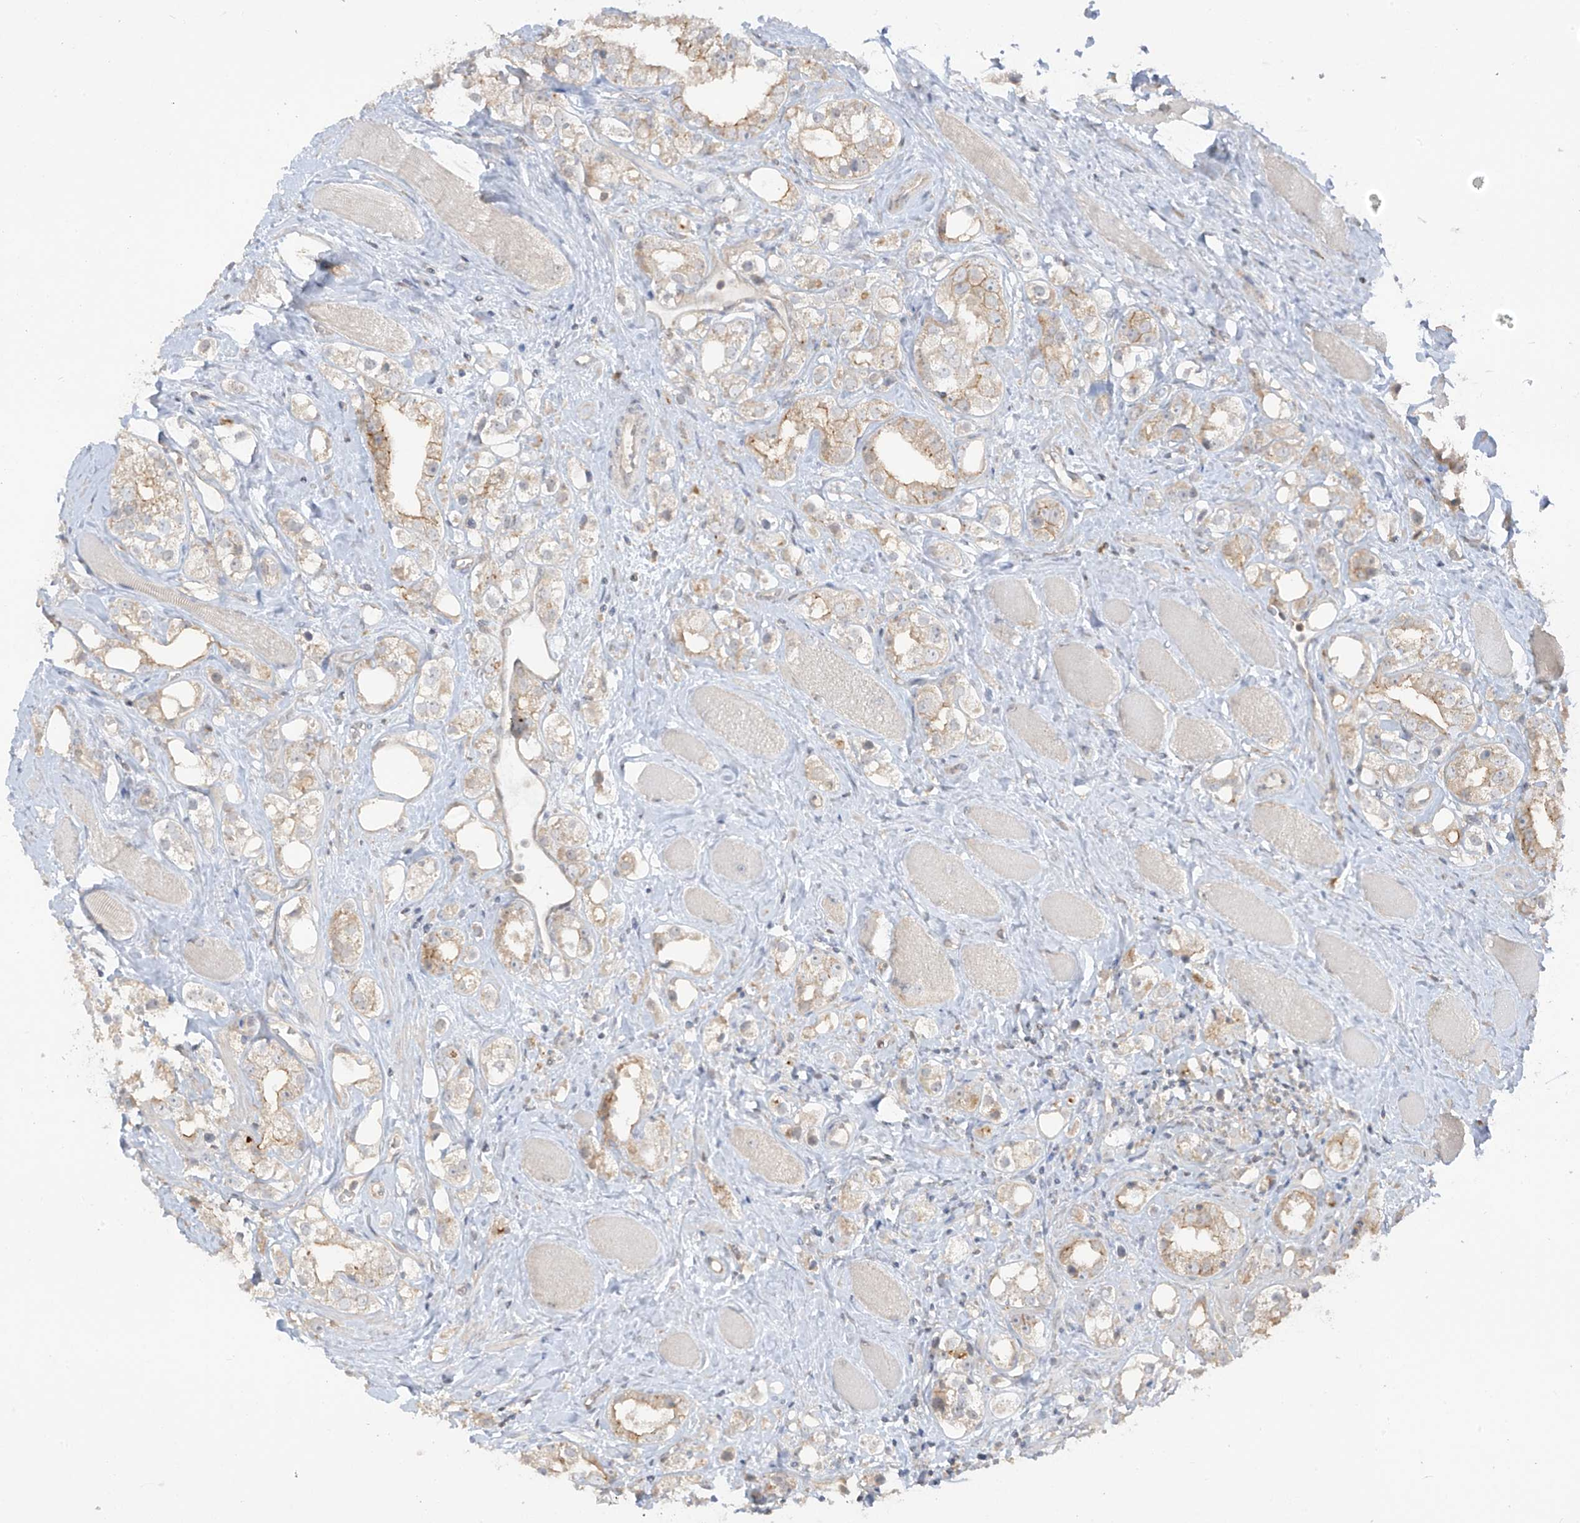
{"staining": {"intensity": "moderate", "quantity": "<25%", "location": "cytoplasmic/membranous"}, "tissue": "prostate cancer", "cell_type": "Tumor cells", "image_type": "cancer", "snomed": [{"axis": "morphology", "description": "Adenocarcinoma, NOS"}, {"axis": "topography", "description": "Prostate"}], "caption": "A high-resolution micrograph shows IHC staining of prostate cancer, which displays moderate cytoplasmic/membranous expression in about <25% of tumor cells.", "gene": "ANGEL2", "patient": {"sex": "male", "age": 79}}